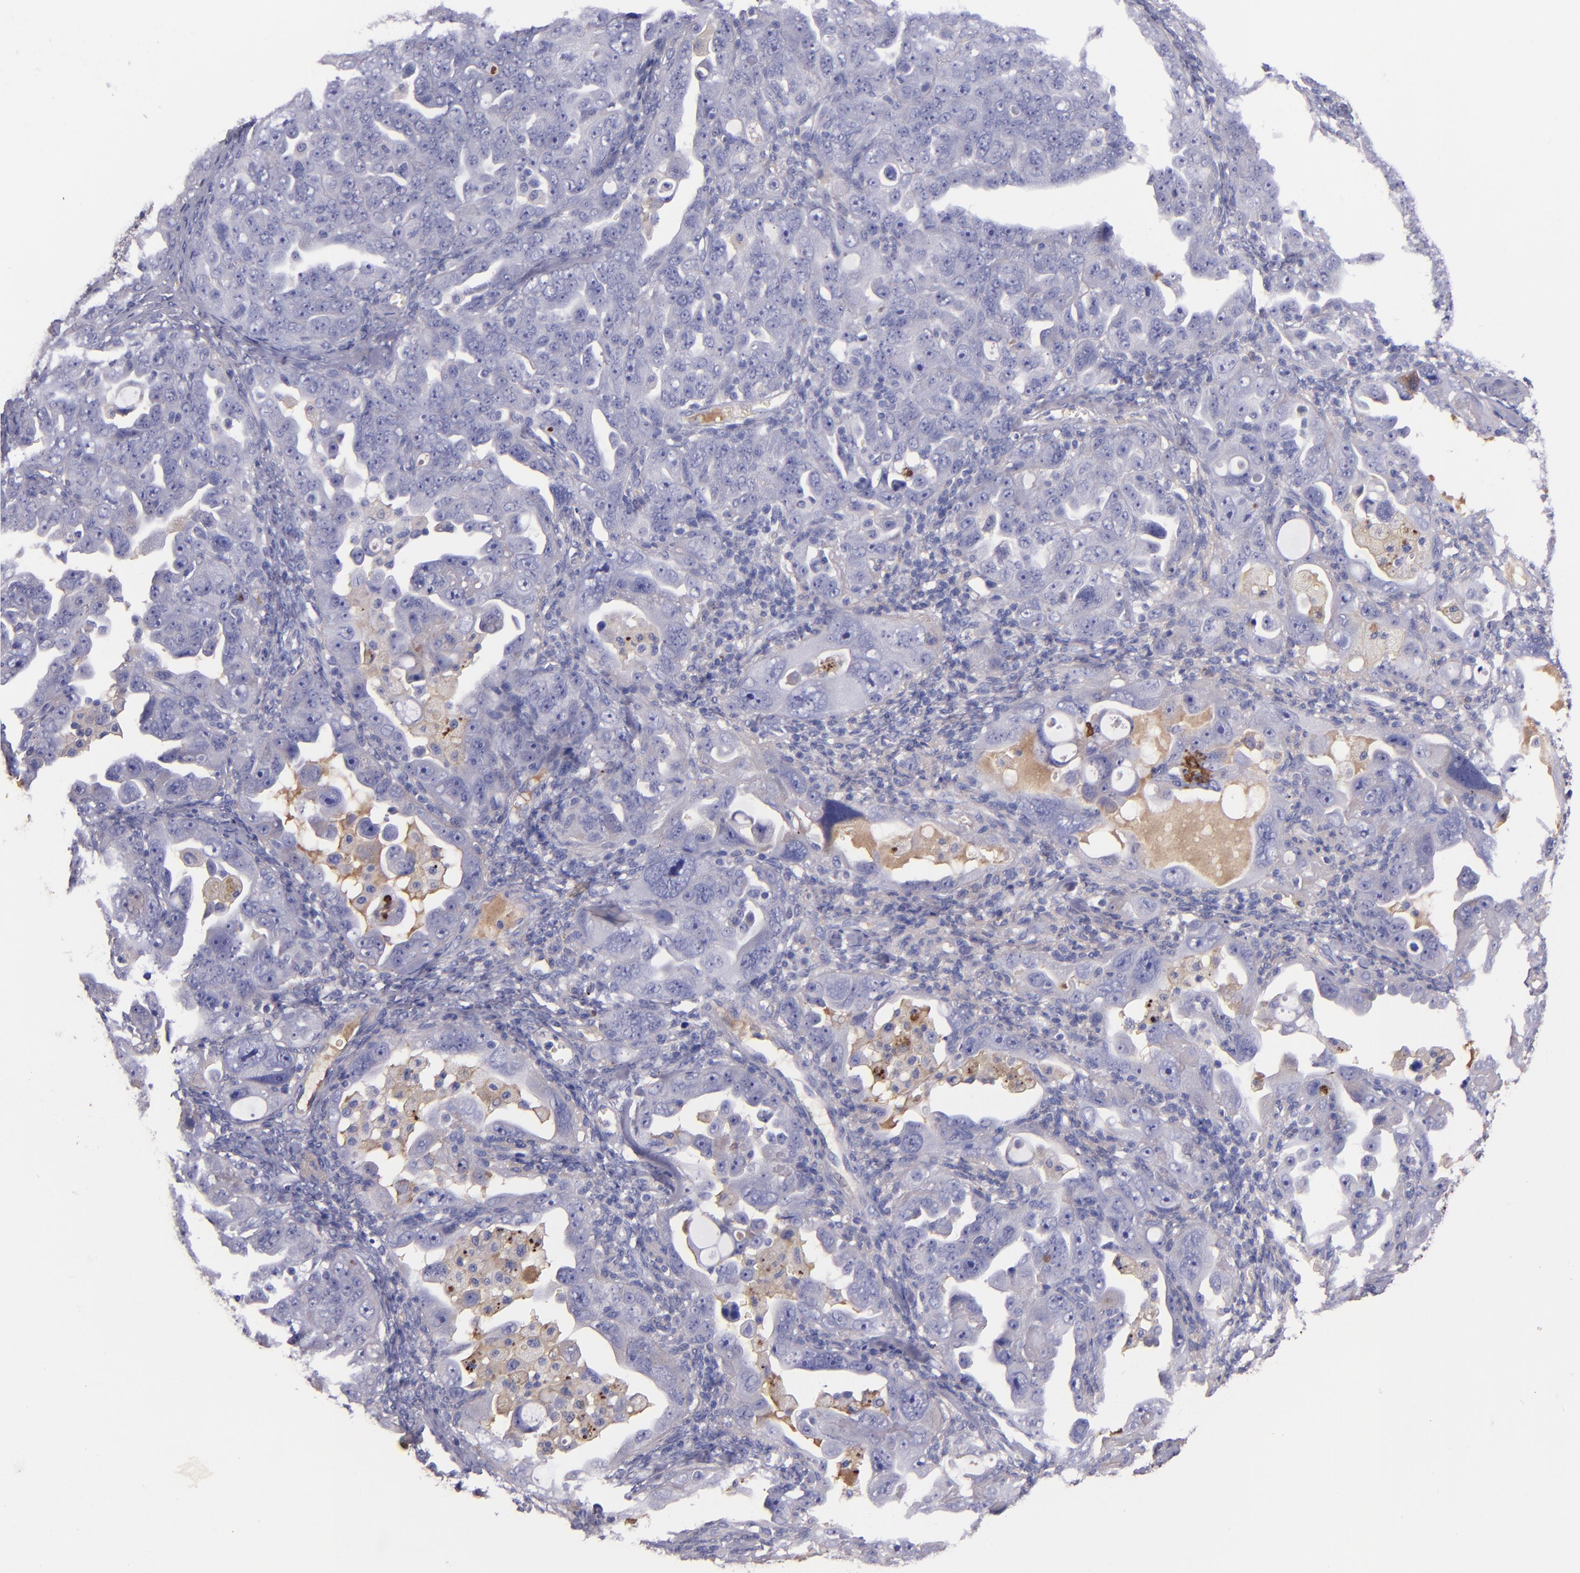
{"staining": {"intensity": "negative", "quantity": "none", "location": "none"}, "tissue": "ovarian cancer", "cell_type": "Tumor cells", "image_type": "cancer", "snomed": [{"axis": "morphology", "description": "Cystadenocarcinoma, serous, NOS"}, {"axis": "topography", "description": "Ovary"}], "caption": "The IHC micrograph has no significant staining in tumor cells of serous cystadenocarcinoma (ovarian) tissue. Brightfield microscopy of immunohistochemistry (IHC) stained with DAB (brown) and hematoxylin (blue), captured at high magnification.", "gene": "KNG1", "patient": {"sex": "female", "age": 66}}